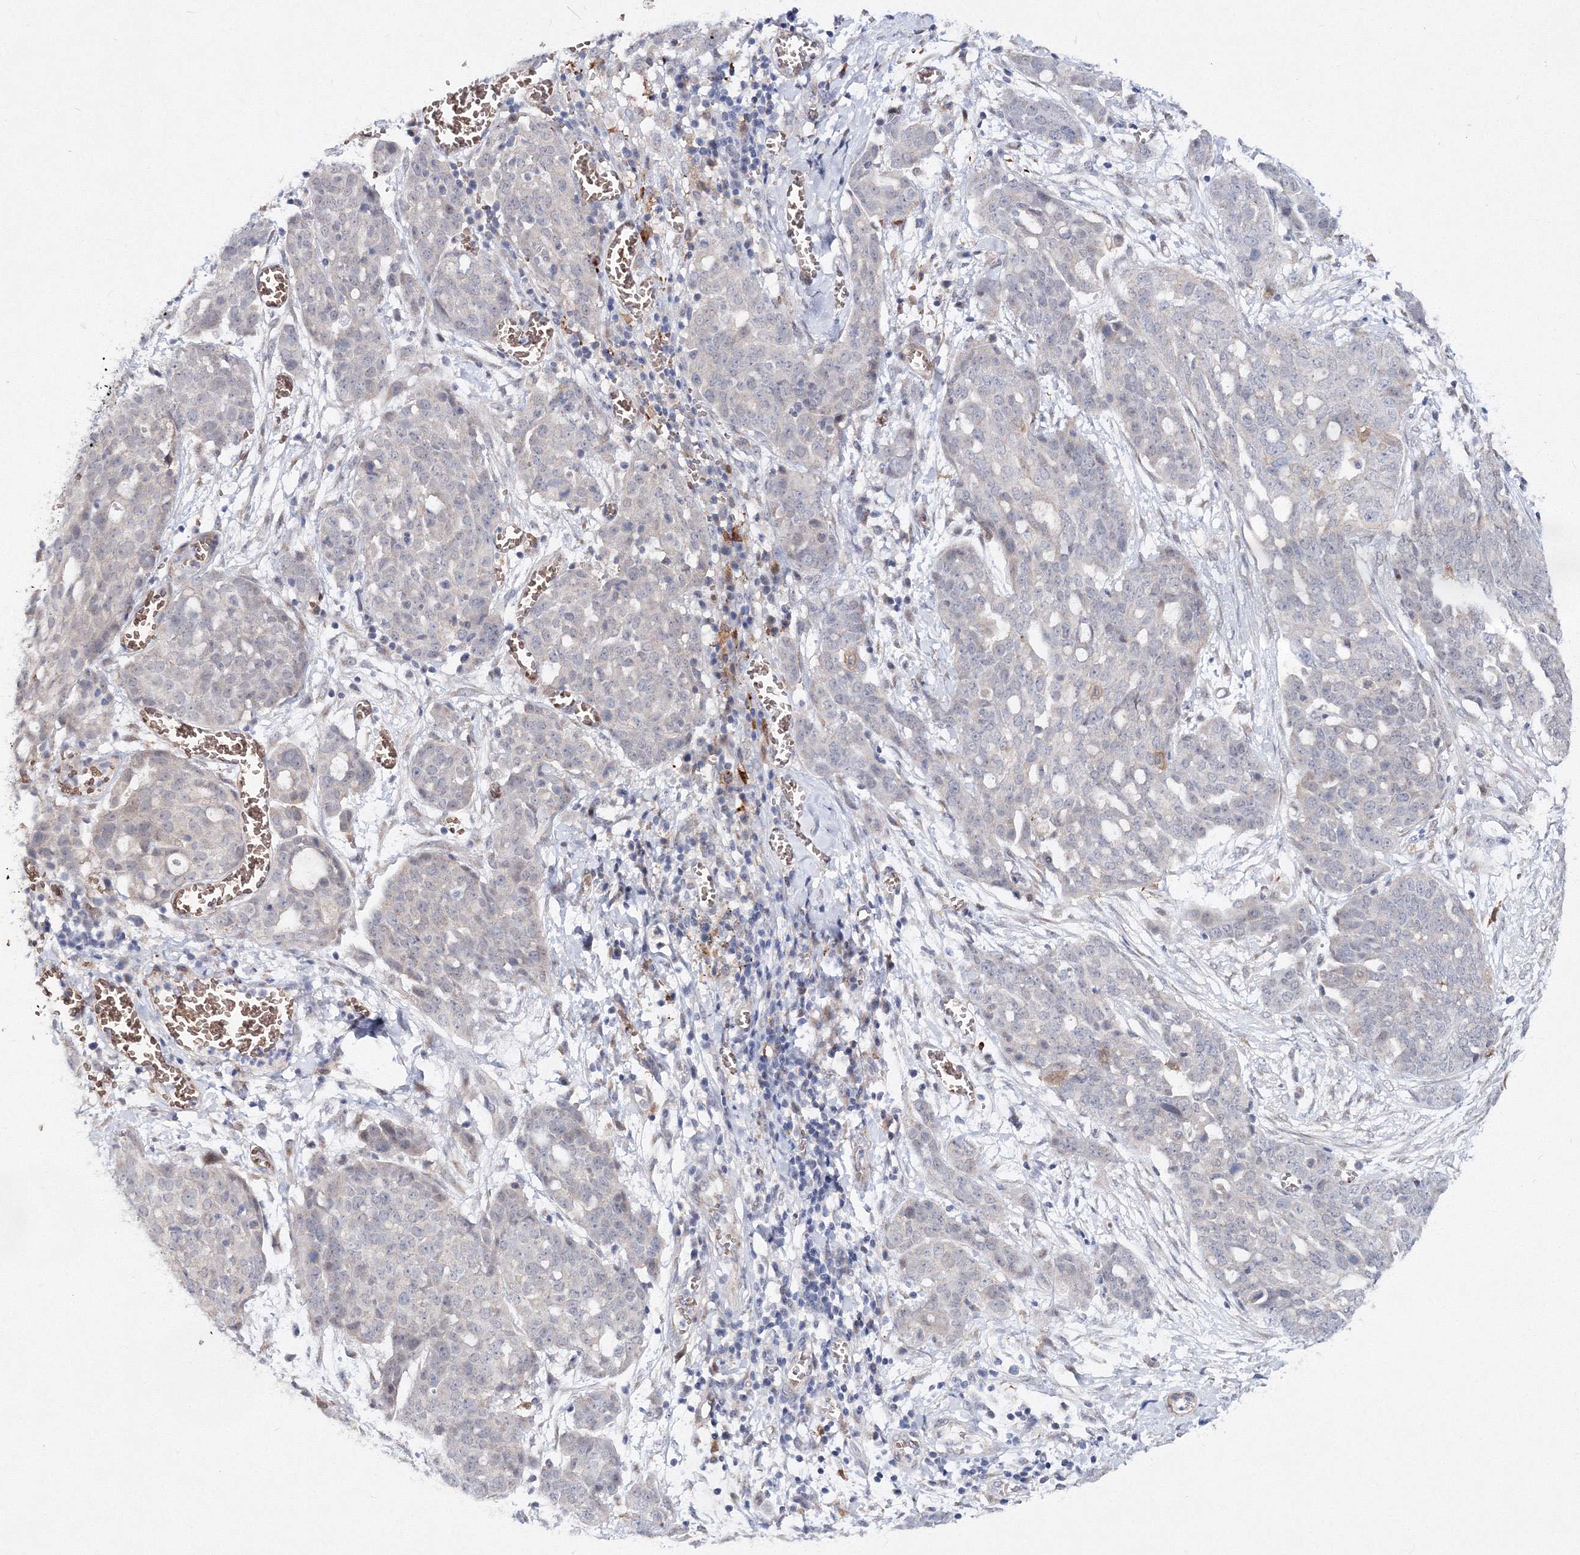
{"staining": {"intensity": "negative", "quantity": "none", "location": "none"}, "tissue": "ovarian cancer", "cell_type": "Tumor cells", "image_type": "cancer", "snomed": [{"axis": "morphology", "description": "Cystadenocarcinoma, serous, NOS"}, {"axis": "topography", "description": "Soft tissue"}, {"axis": "topography", "description": "Ovary"}], "caption": "This micrograph is of ovarian cancer (serous cystadenocarcinoma) stained with immunohistochemistry (IHC) to label a protein in brown with the nuclei are counter-stained blue. There is no staining in tumor cells.", "gene": "C11orf52", "patient": {"sex": "female", "age": 57}}